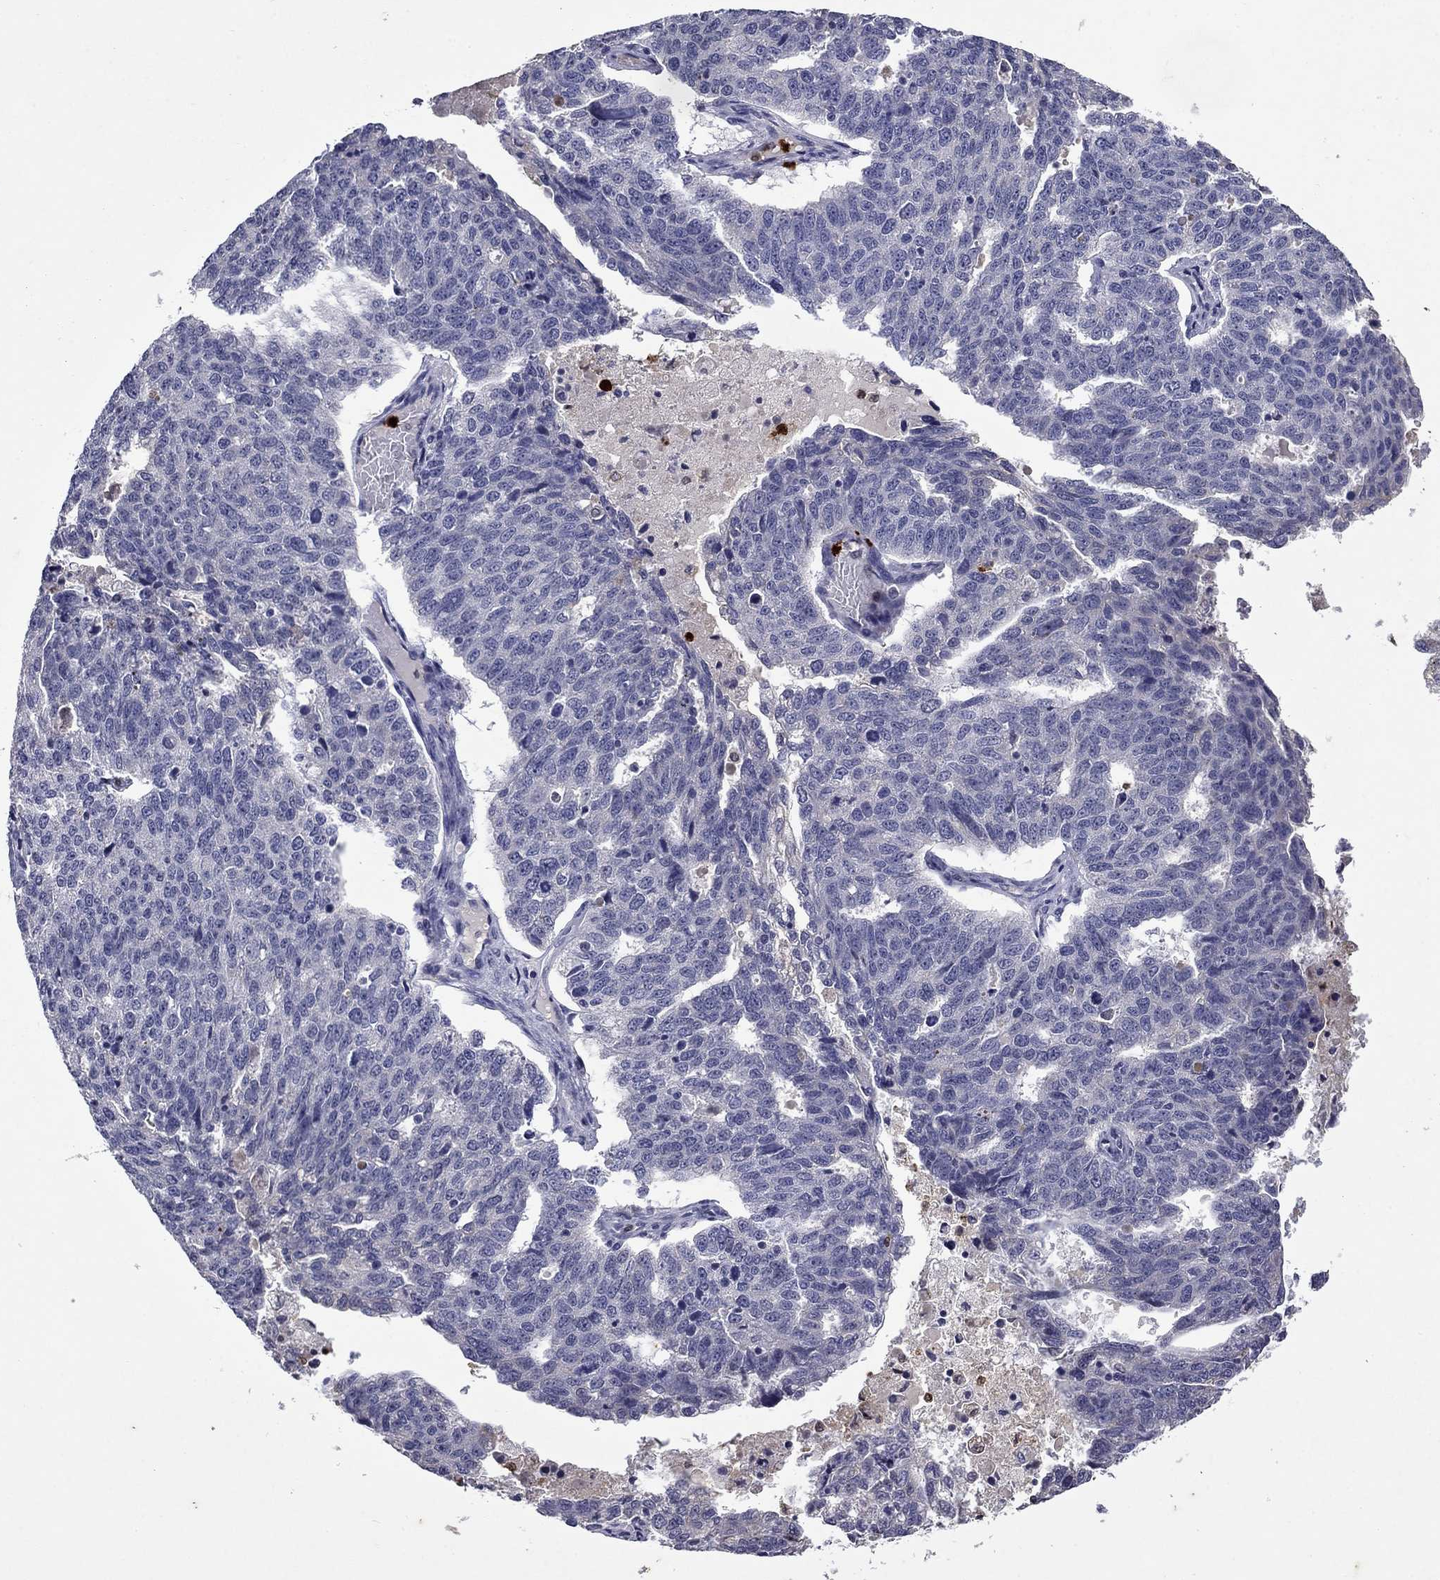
{"staining": {"intensity": "negative", "quantity": "none", "location": "none"}, "tissue": "ovarian cancer", "cell_type": "Tumor cells", "image_type": "cancer", "snomed": [{"axis": "morphology", "description": "Cystadenocarcinoma, serous, NOS"}, {"axis": "topography", "description": "Ovary"}], "caption": "Tumor cells show no significant staining in serous cystadenocarcinoma (ovarian).", "gene": "IRF5", "patient": {"sex": "female", "age": 71}}